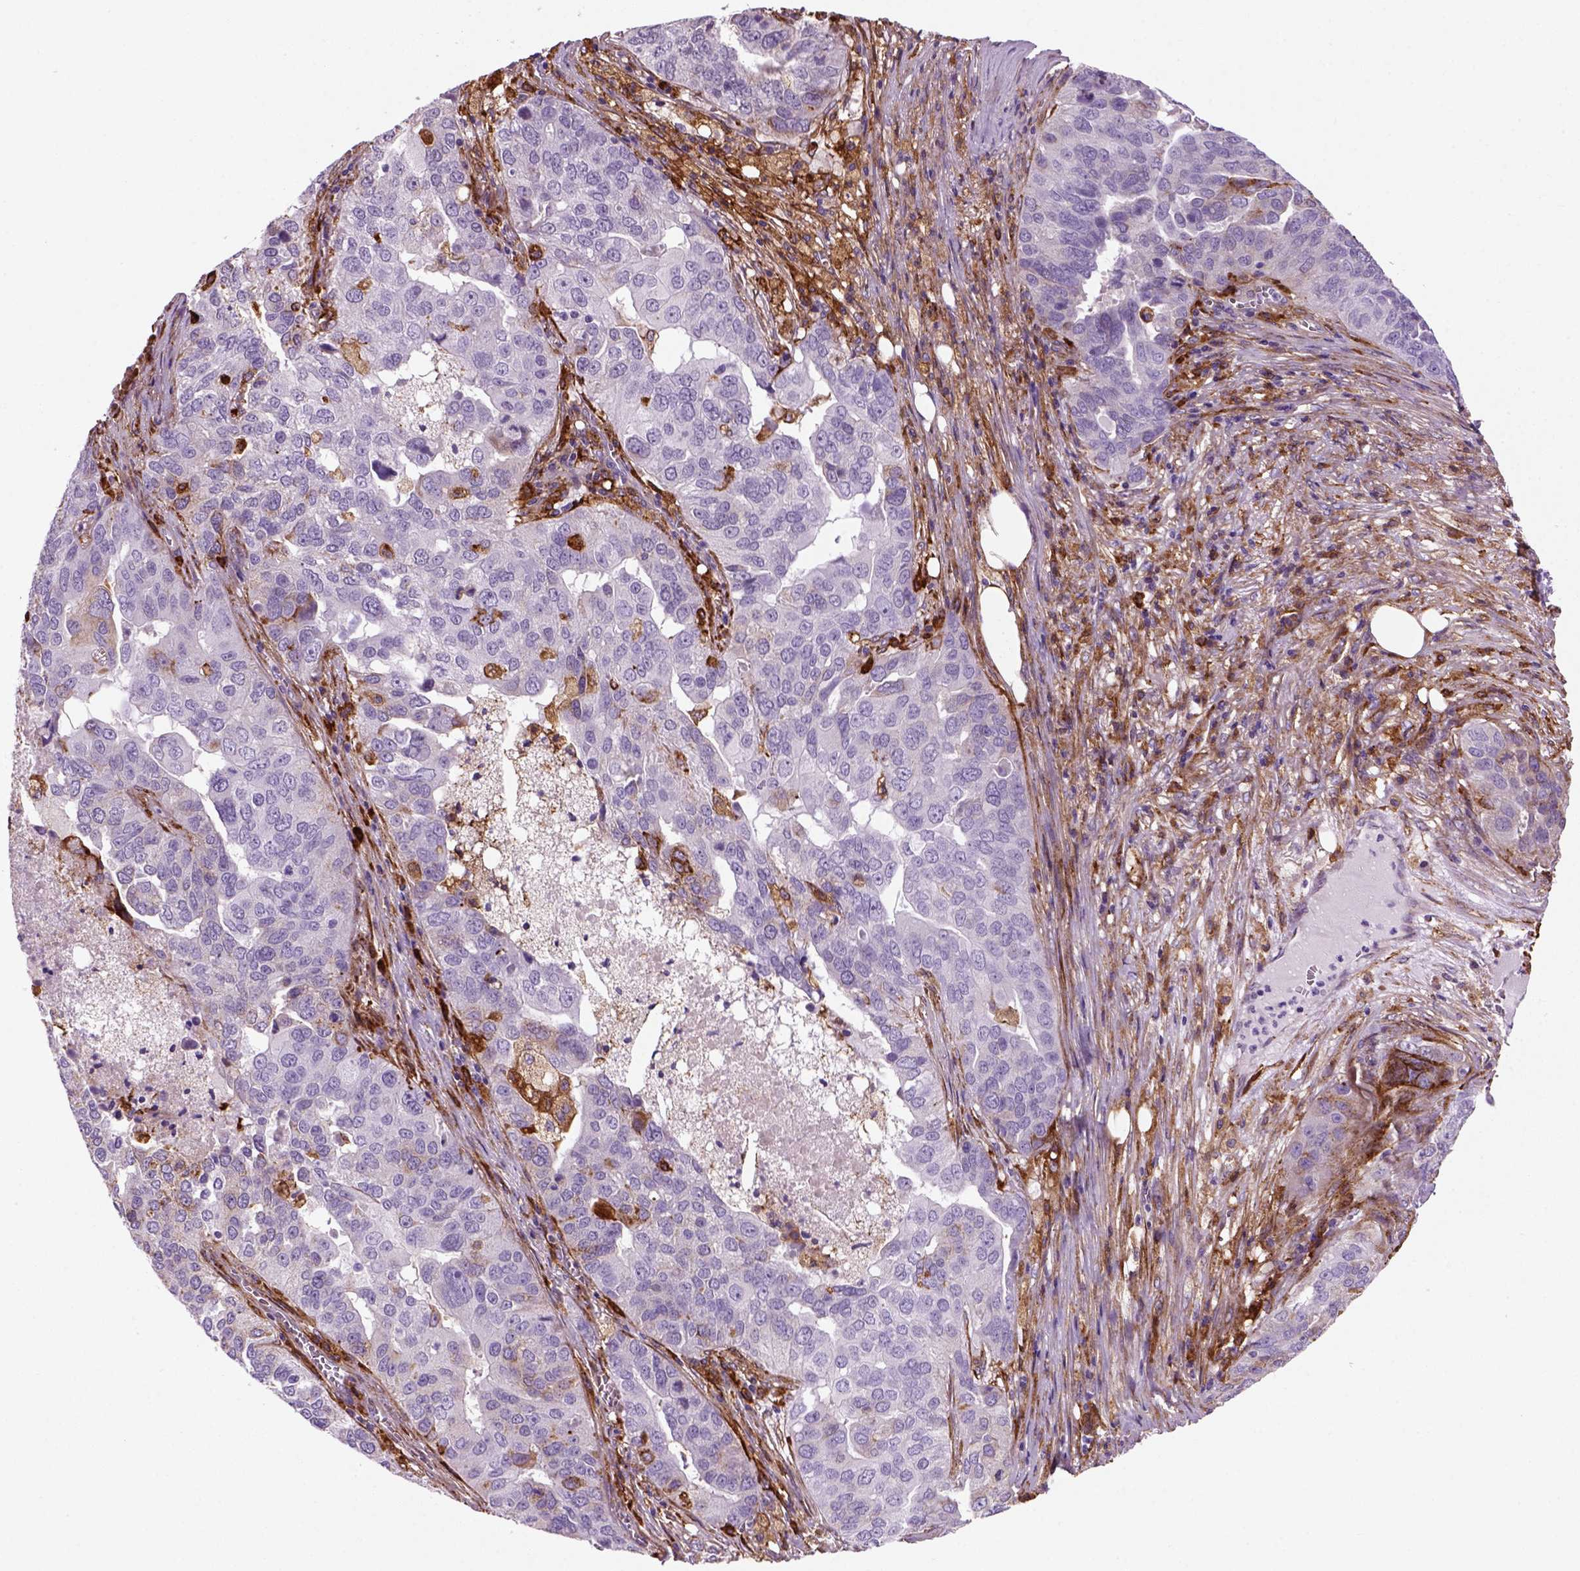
{"staining": {"intensity": "negative", "quantity": "none", "location": "none"}, "tissue": "ovarian cancer", "cell_type": "Tumor cells", "image_type": "cancer", "snomed": [{"axis": "morphology", "description": "Carcinoma, endometroid"}, {"axis": "topography", "description": "Soft tissue"}, {"axis": "topography", "description": "Ovary"}], "caption": "Human ovarian cancer stained for a protein using immunohistochemistry (IHC) displays no staining in tumor cells.", "gene": "MARCKS", "patient": {"sex": "female", "age": 52}}